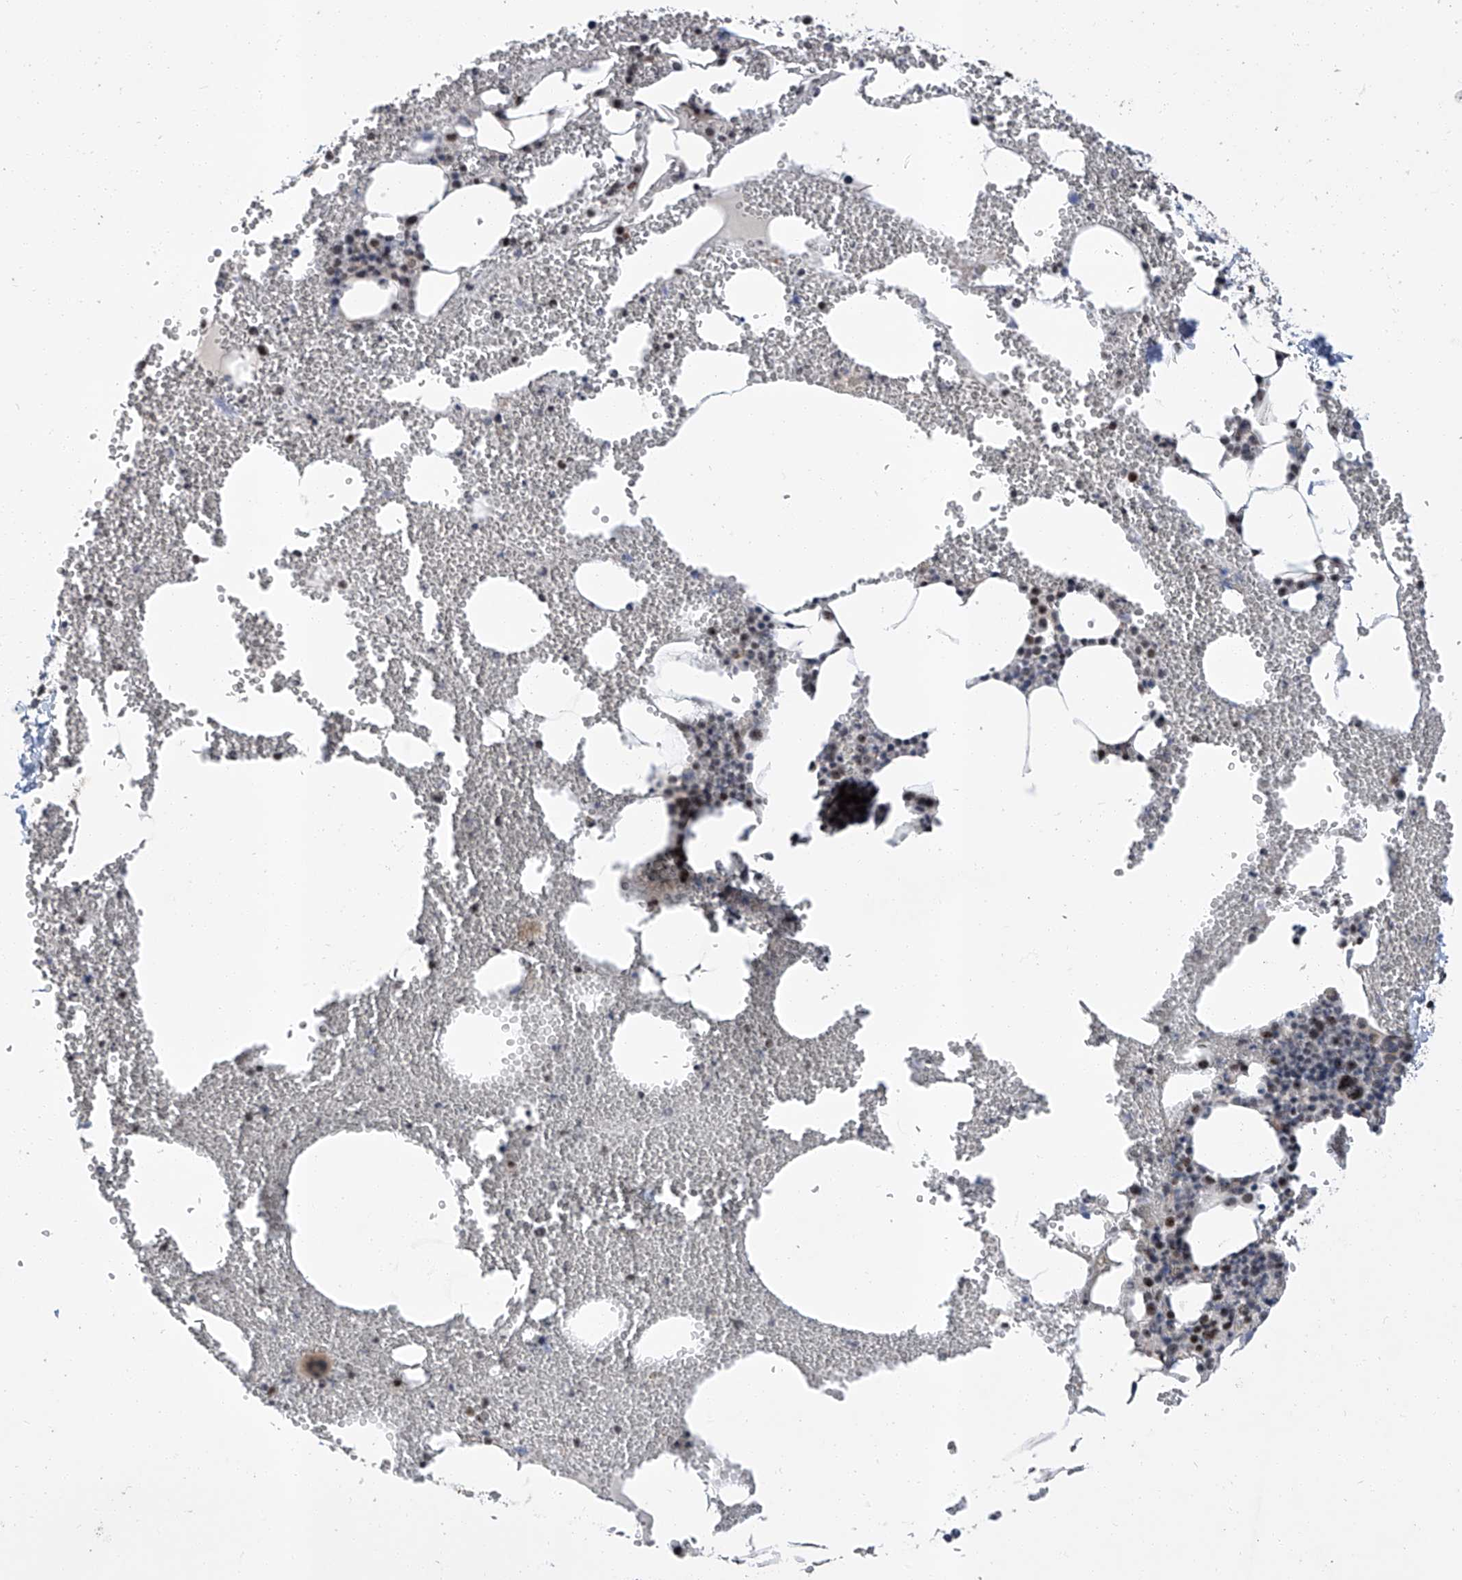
{"staining": {"intensity": "weak", "quantity": "<25%", "location": "nuclear"}, "tissue": "bone marrow", "cell_type": "Hematopoietic cells", "image_type": "normal", "snomed": [{"axis": "morphology", "description": "Normal tissue, NOS"}, {"axis": "morphology", "description": "Inflammation, NOS"}, {"axis": "topography", "description": "Bone marrow"}], "caption": "Hematopoietic cells are negative for brown protein staining in unremarkable bone marrow. (DAB immunohistochemistry (IHC) visualized using brightfield microscopy, high magnification).", "gene": "CMTR1", "patient": {"sex": "female", "age": 78}}